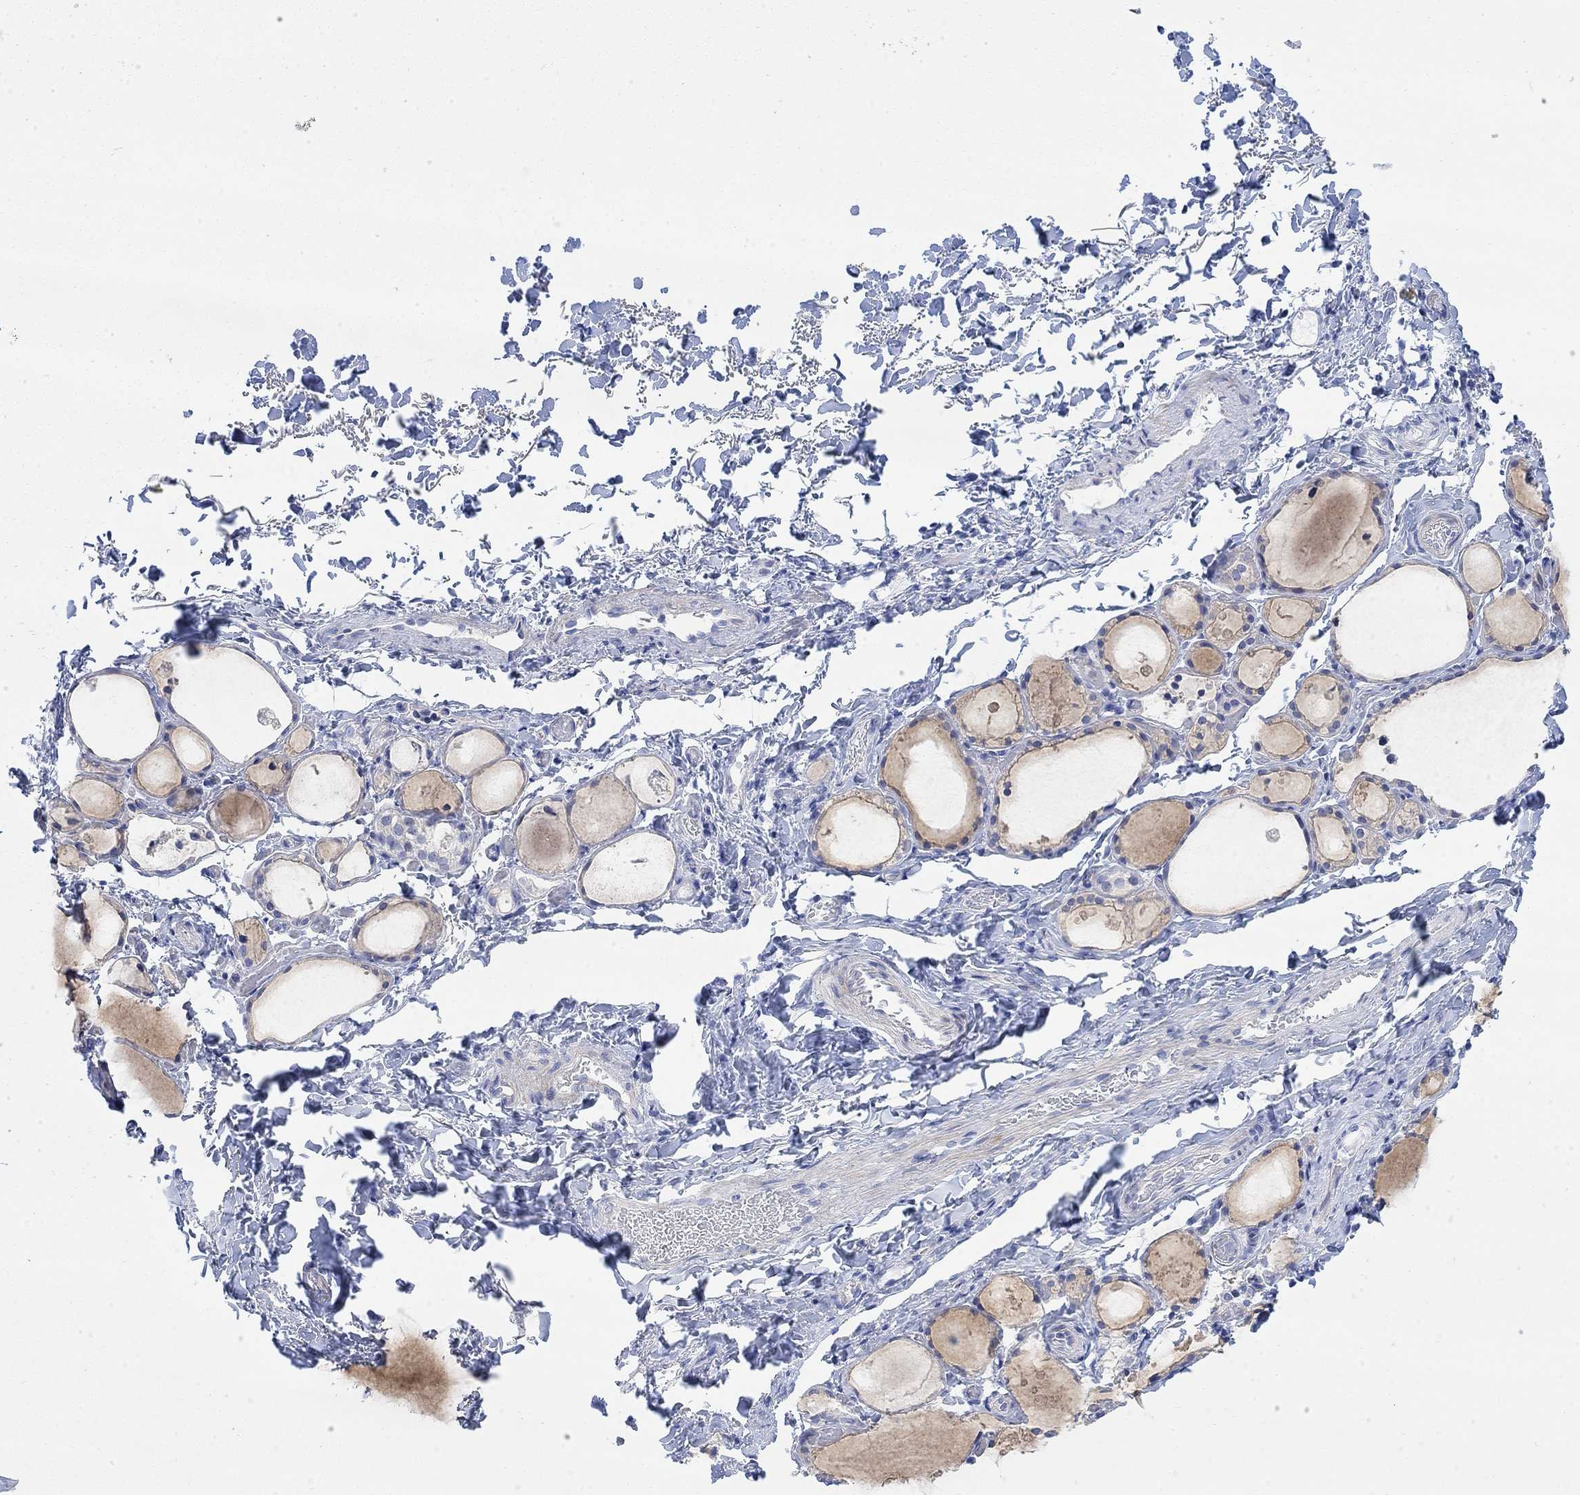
{"staining": {"intensity": "negative", "quantity": "none", "location": "none"}, "tissue": "thyroid gland", "cell_type": "Glandular cells", "image_type": "normal", "snomed": [{"axis": "morphology", "description": "Normal tissue, NOS"}, {"axis": "topography", "description": "Thyroid gland"}], "caption": "Immunohistochemistry (IHC) of unremarkable human thyroid gland displays no expression in glandular cells. The staining is performed using DAB brown chromogen with nuclei counter-stained in using hematoxylin.", "gene": "TLDC2", "patient": {"sex": "male", "age": 68}}